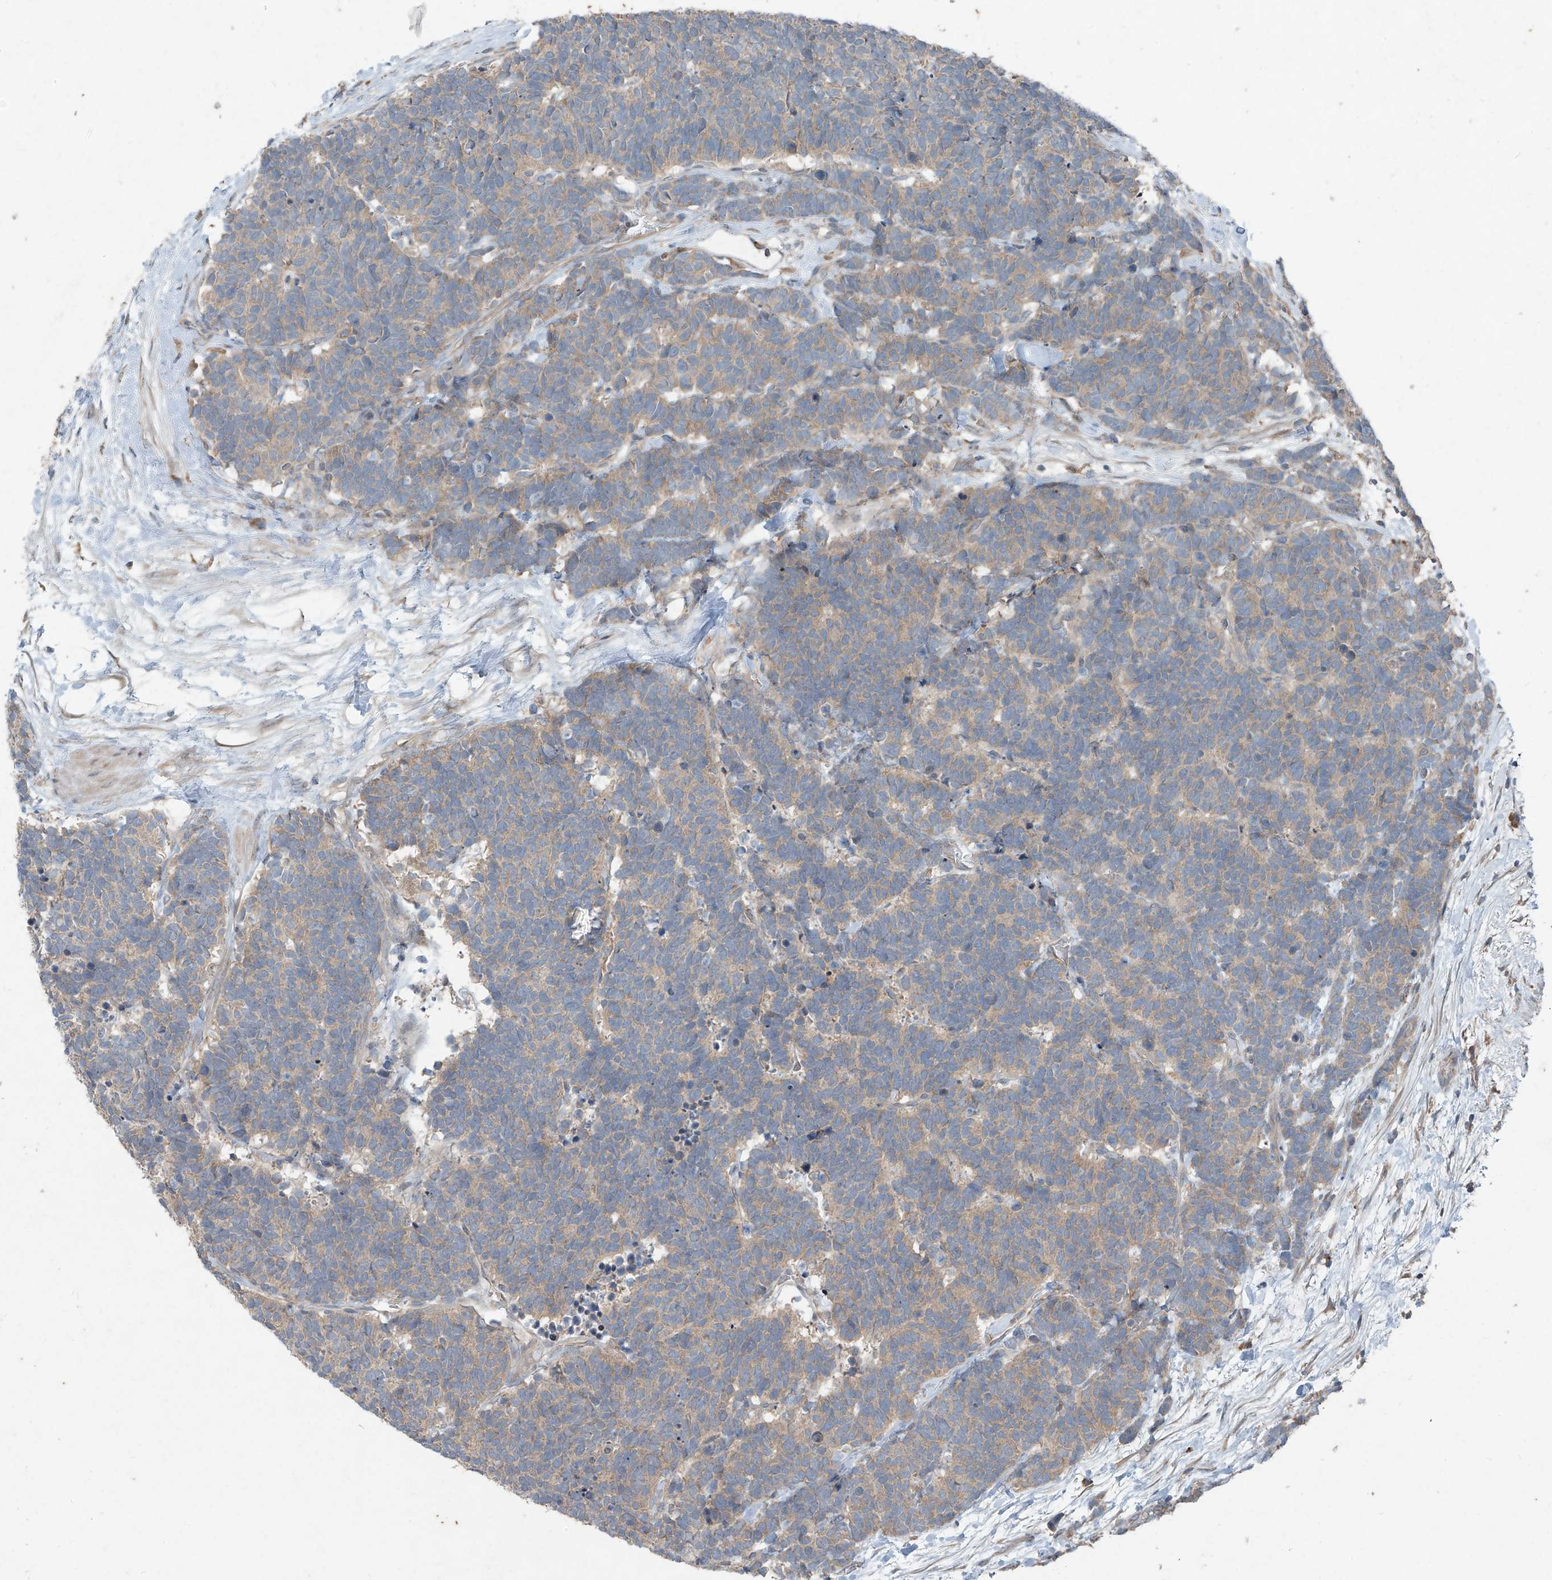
{"staining": {"intensity": "weak", "quantity": "<25%", "location": "cytoplasmic/membranous"}, "tissue": "carcinoid", "cell_type": "Tumor cells", "image_type": "cancer", "snomed": [{"axis": "morphology", "description": "Carcinoma, NOS"}, {"axis": "morphology", "description": "Carcinoid, malignant, NOS"}, {"axis": "topography", "description": "Urinary bladder"}], "caption": "Immunohistochemistry (IHC) of carcinoid exhibits no positivity in tumor cells.", "gene": "FOXRED2", "patient": {"sex": "male", "age": 57}}